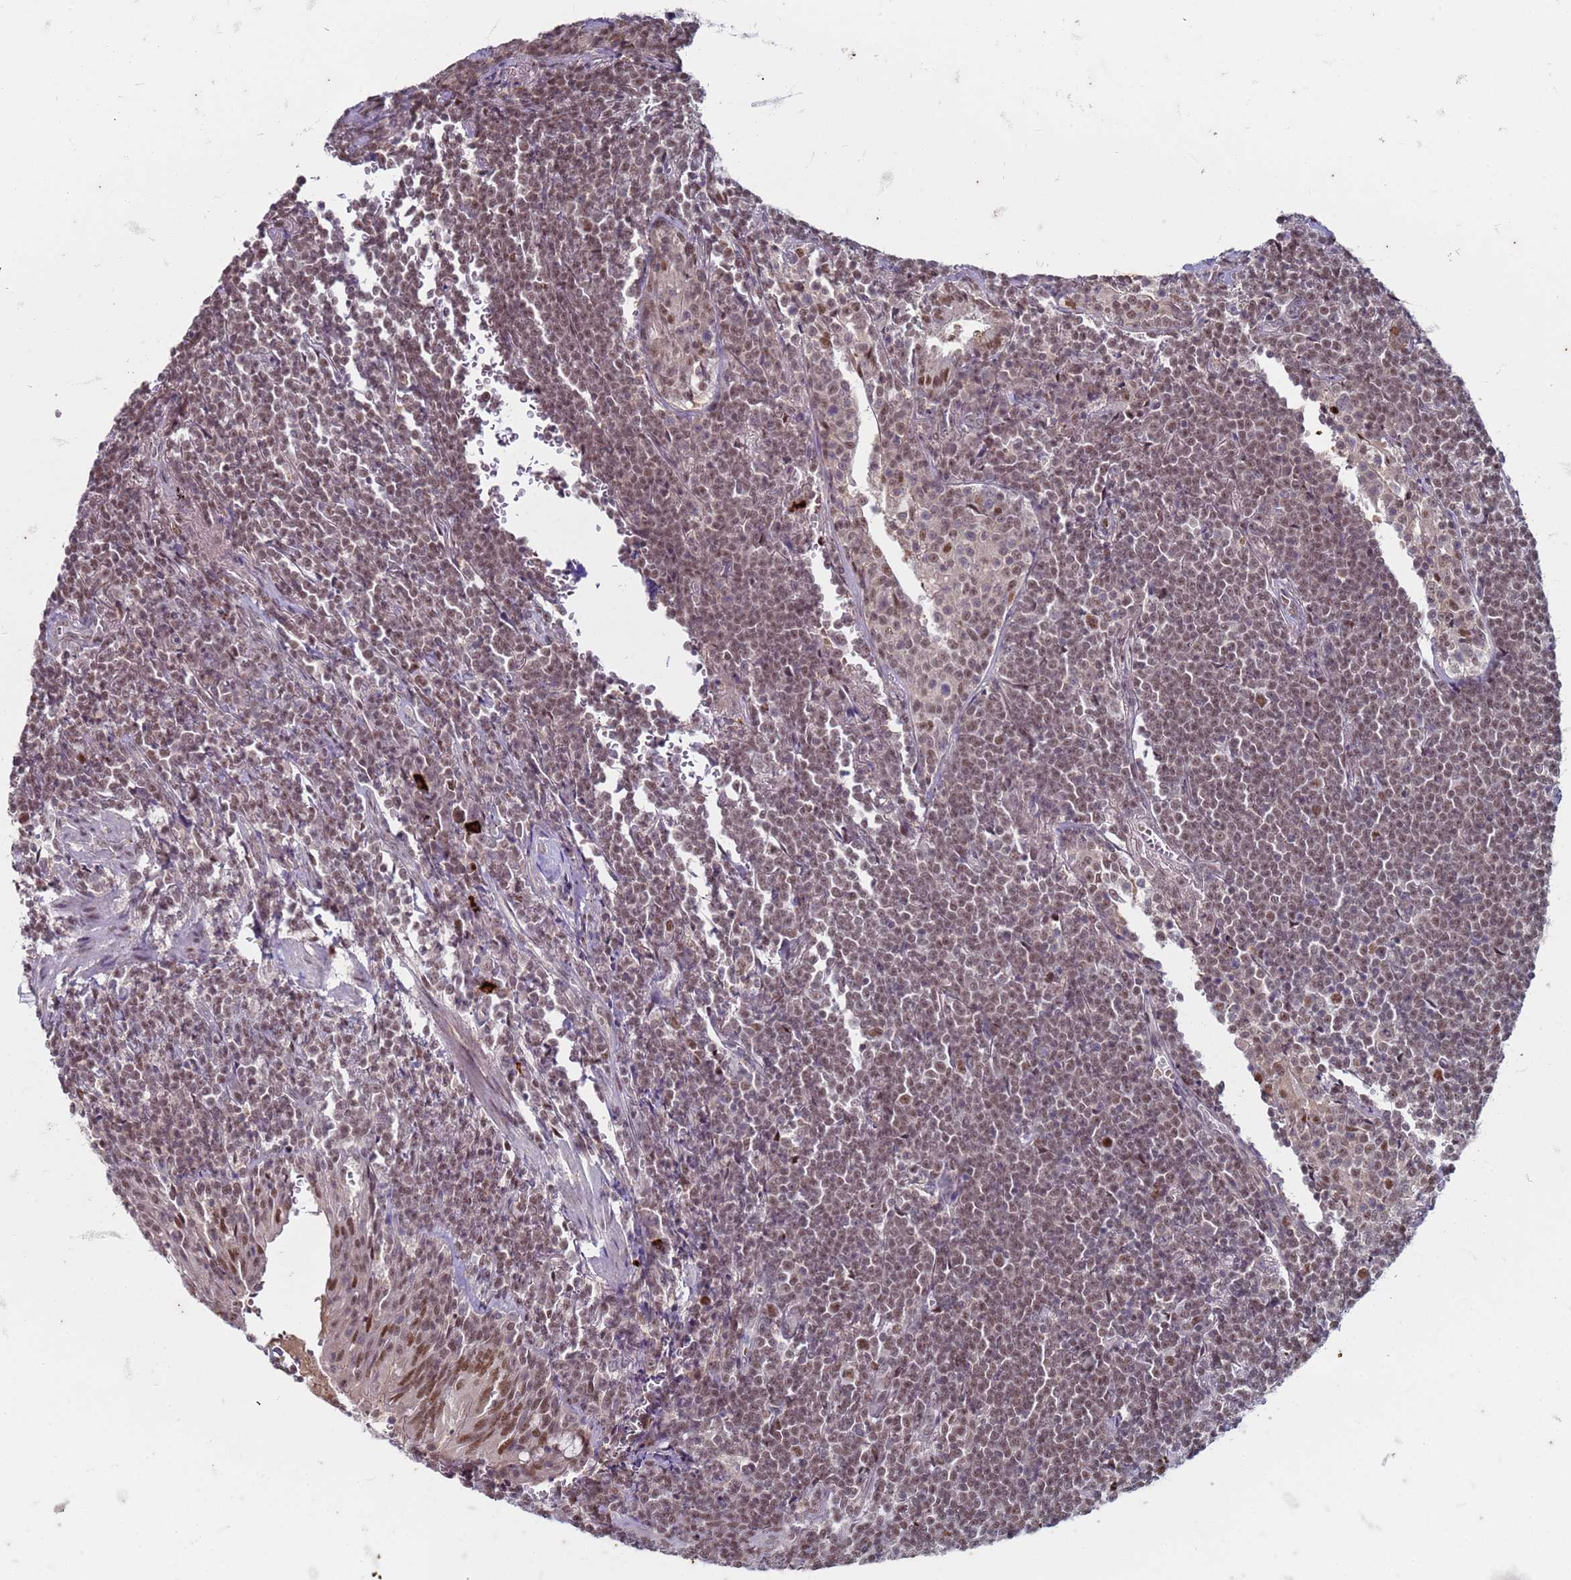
{"staining": {"intensity": "moderate", "quantity": ">75%", "location": "nuclear"}, "tissue": "lymphoma", "cell_type": "Tumor cells", "image_type": "cancer", "snomed": [{"axis": "morphology", "description": "Malignant lymphoma, non-Hodgkin's type, Low grade"}, {"axis": "topography", "description": "Lung"}], "caption": "Human lymphoma stained with a brown dye shows moderate nuclear positive staining in approximately >75% of tumor cells.", "gene": "TRMT6", "patient": {"sex": "female", "age": 71}}